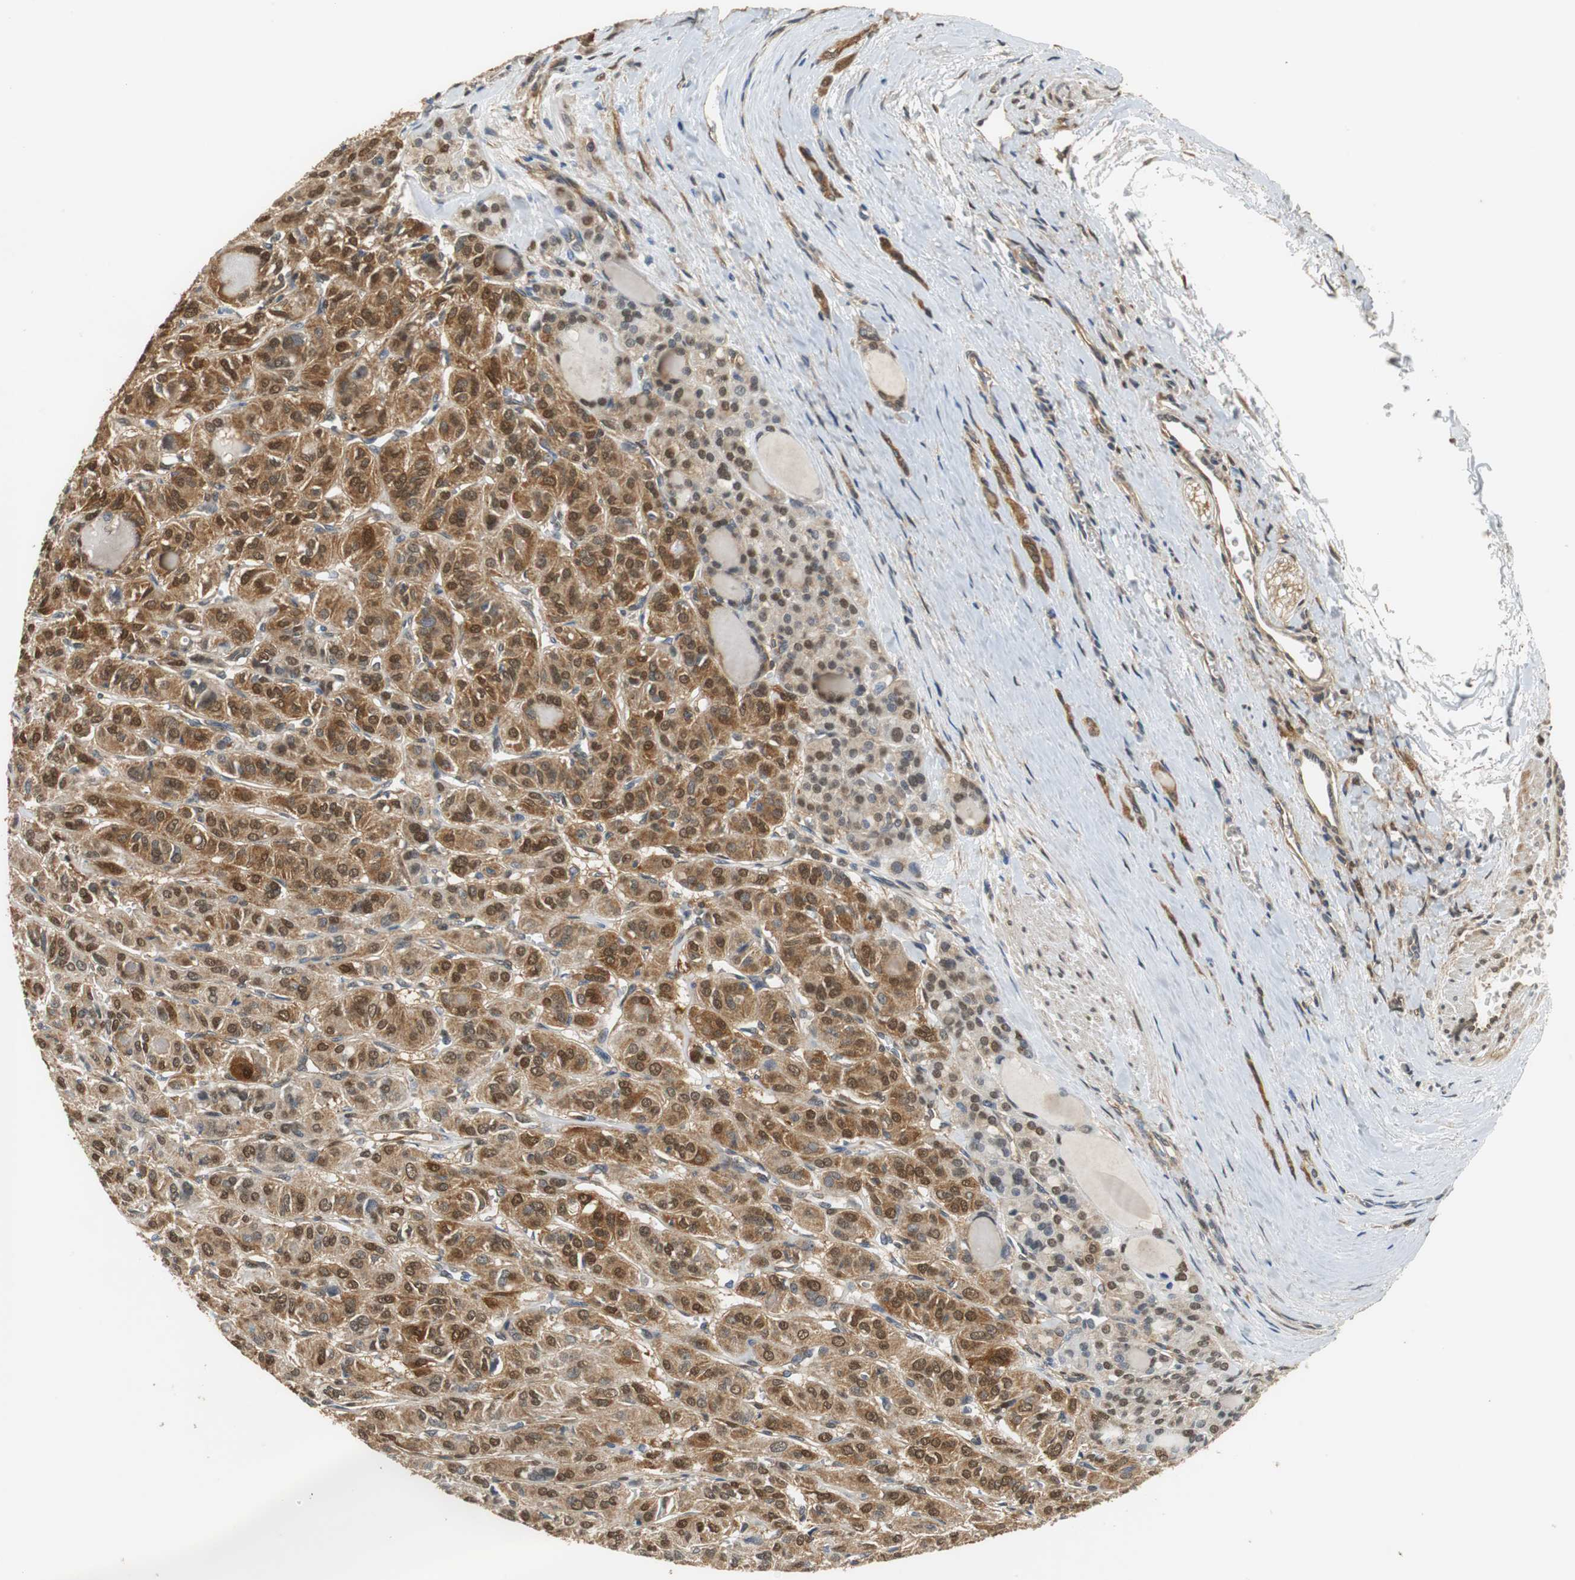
{"staining": {"intensity": "strong", "quantity": ">75%", "location": "cytoplasmic/membranous,nuclear"}, "tissue": "thyroid cancer", "cell_type": "Tumor cells", "image_type": "cancer", "snomed": [{"axis": "morphology", "description": "Follicular adenoma carcinoma, NOS"}, {"axis": "topography", "description": "Thyroid gland"}], "caption": "There is high levels of strong cytoplasmic/membranous and nuclear expression in tumor cells of follicular adenoma carcinoma (thyroid), as demonstrated by immunohistochemical staining (brown color).", "gene": "UBQLN2", "patient": {"sex": "female", "age": 71}}